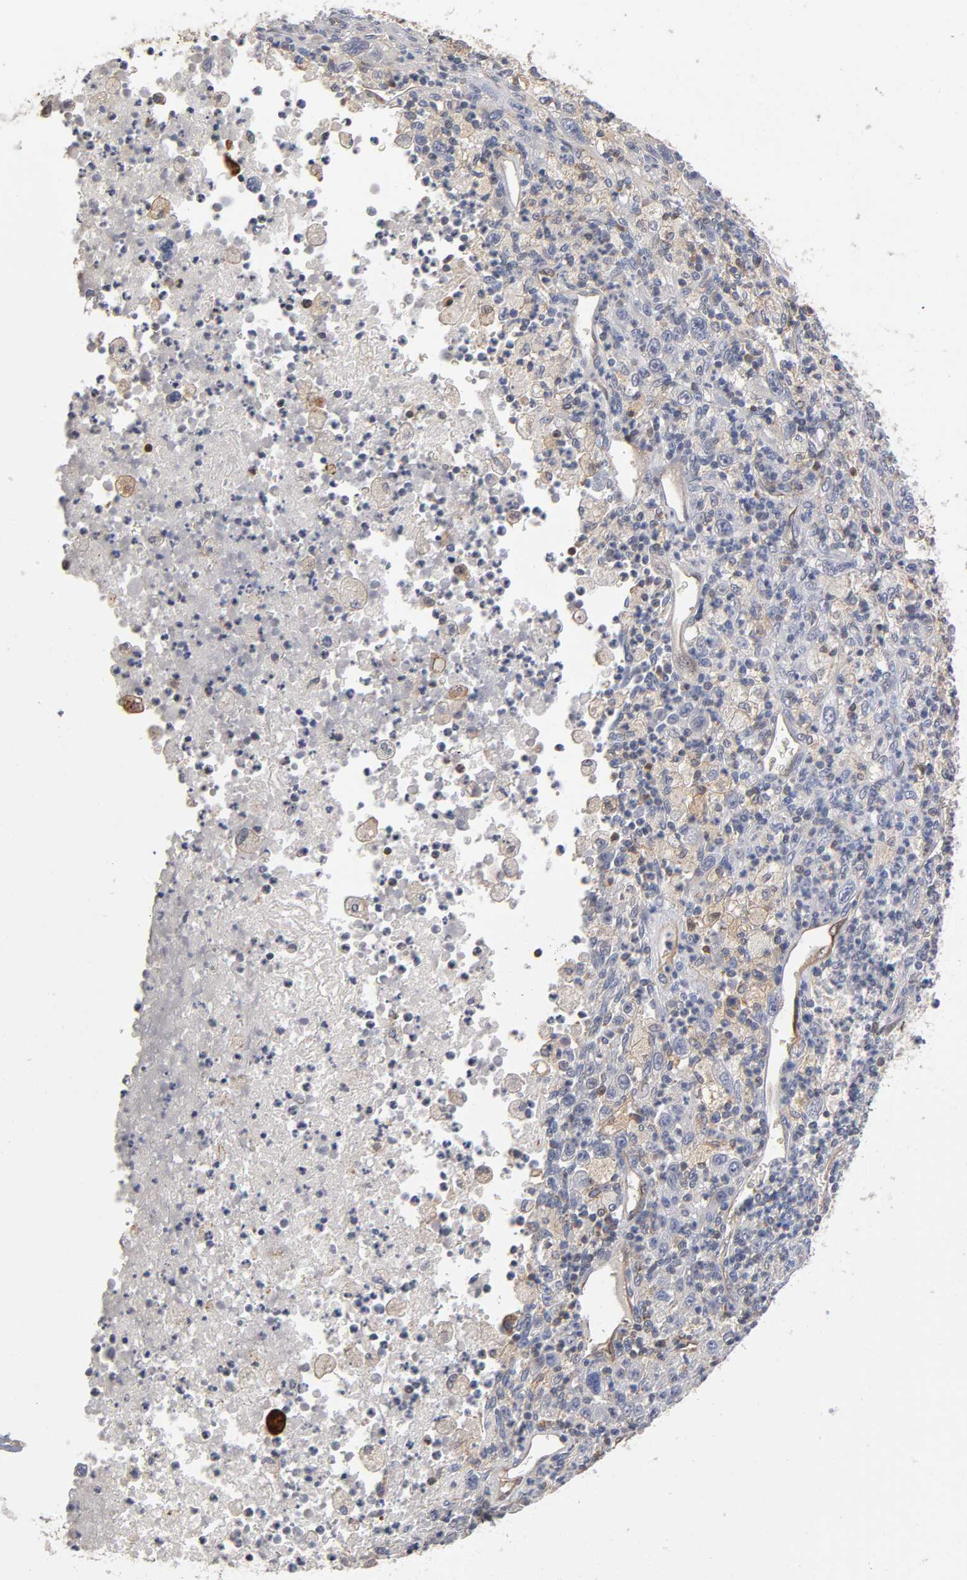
{"staining": {"intensity": "weak", "quantity": "<25%", "location": "cytoplasmic/membranous"}, "tissue": "melanoma", "cell_type": "Tumor cells", "image_type": "cancer", "snomed": [{"axis": "morphology", "description": "Malignant melanoma, Metastatic site"}, {"axis": "topography", "description": "Skin"}], "caption": "Tumor cells are negative for brown protein staining in melanoma.", "gene": "ISG15", "patient": {"sex": "female", "age": 56}}